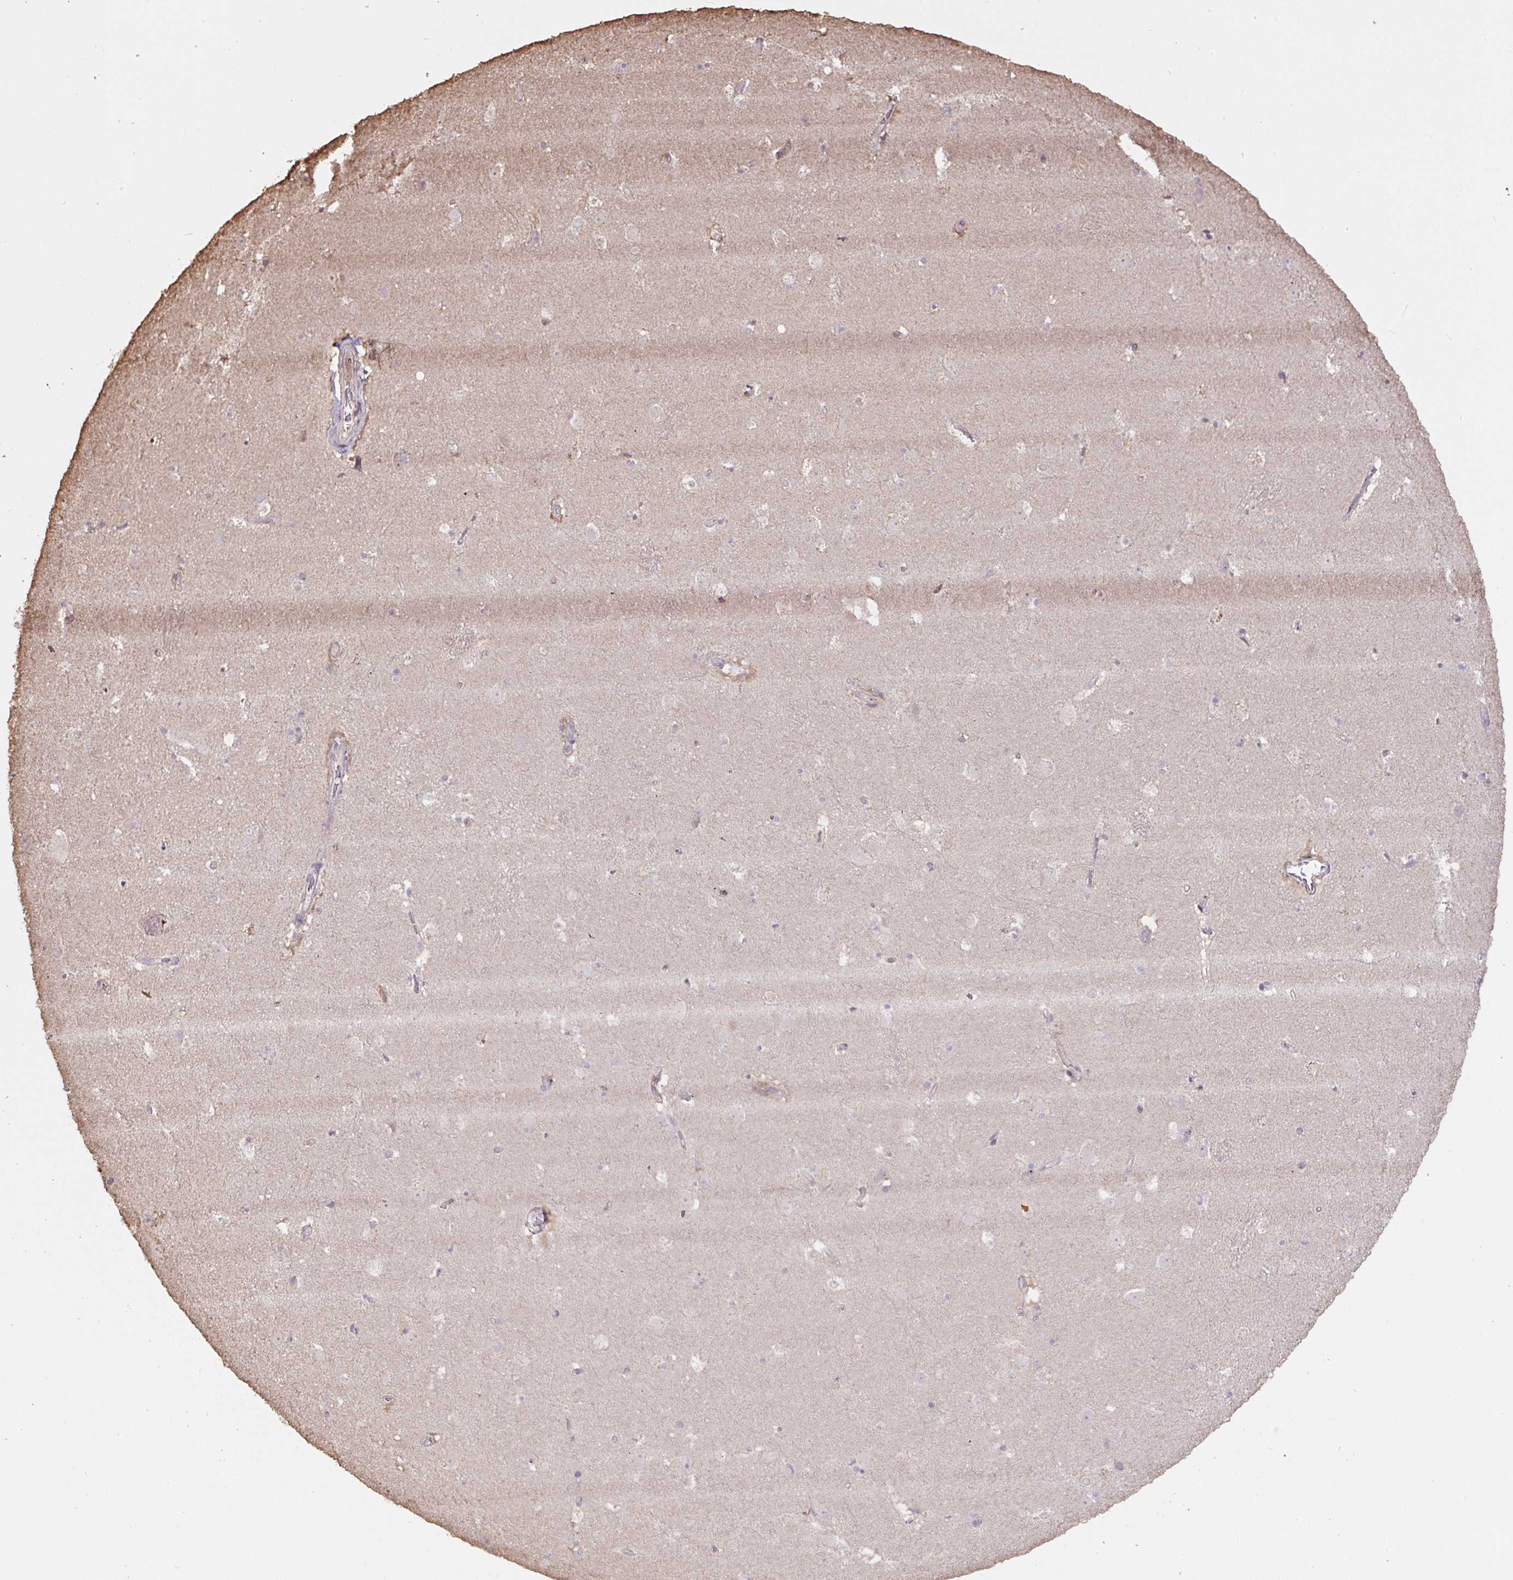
{"staining": {"intensity": "negative", "quantity": "none", "location": "none"}, "tissue": "caudate", "cell_type": "Glial cells", "image_type": "normal", "snomed": [{"axis": "morphology", "description": "Normal tissue, NOS"}, {"axis": "topography", "description": "Lateral ventricle wall"}], "caption": "IHC micrograph of unremarkable human caudate stained for a protein (brown), which shows no positivity in glial cells.", "gene": "TMEM170B", "patient": {"sex": "male", "age": 37}}